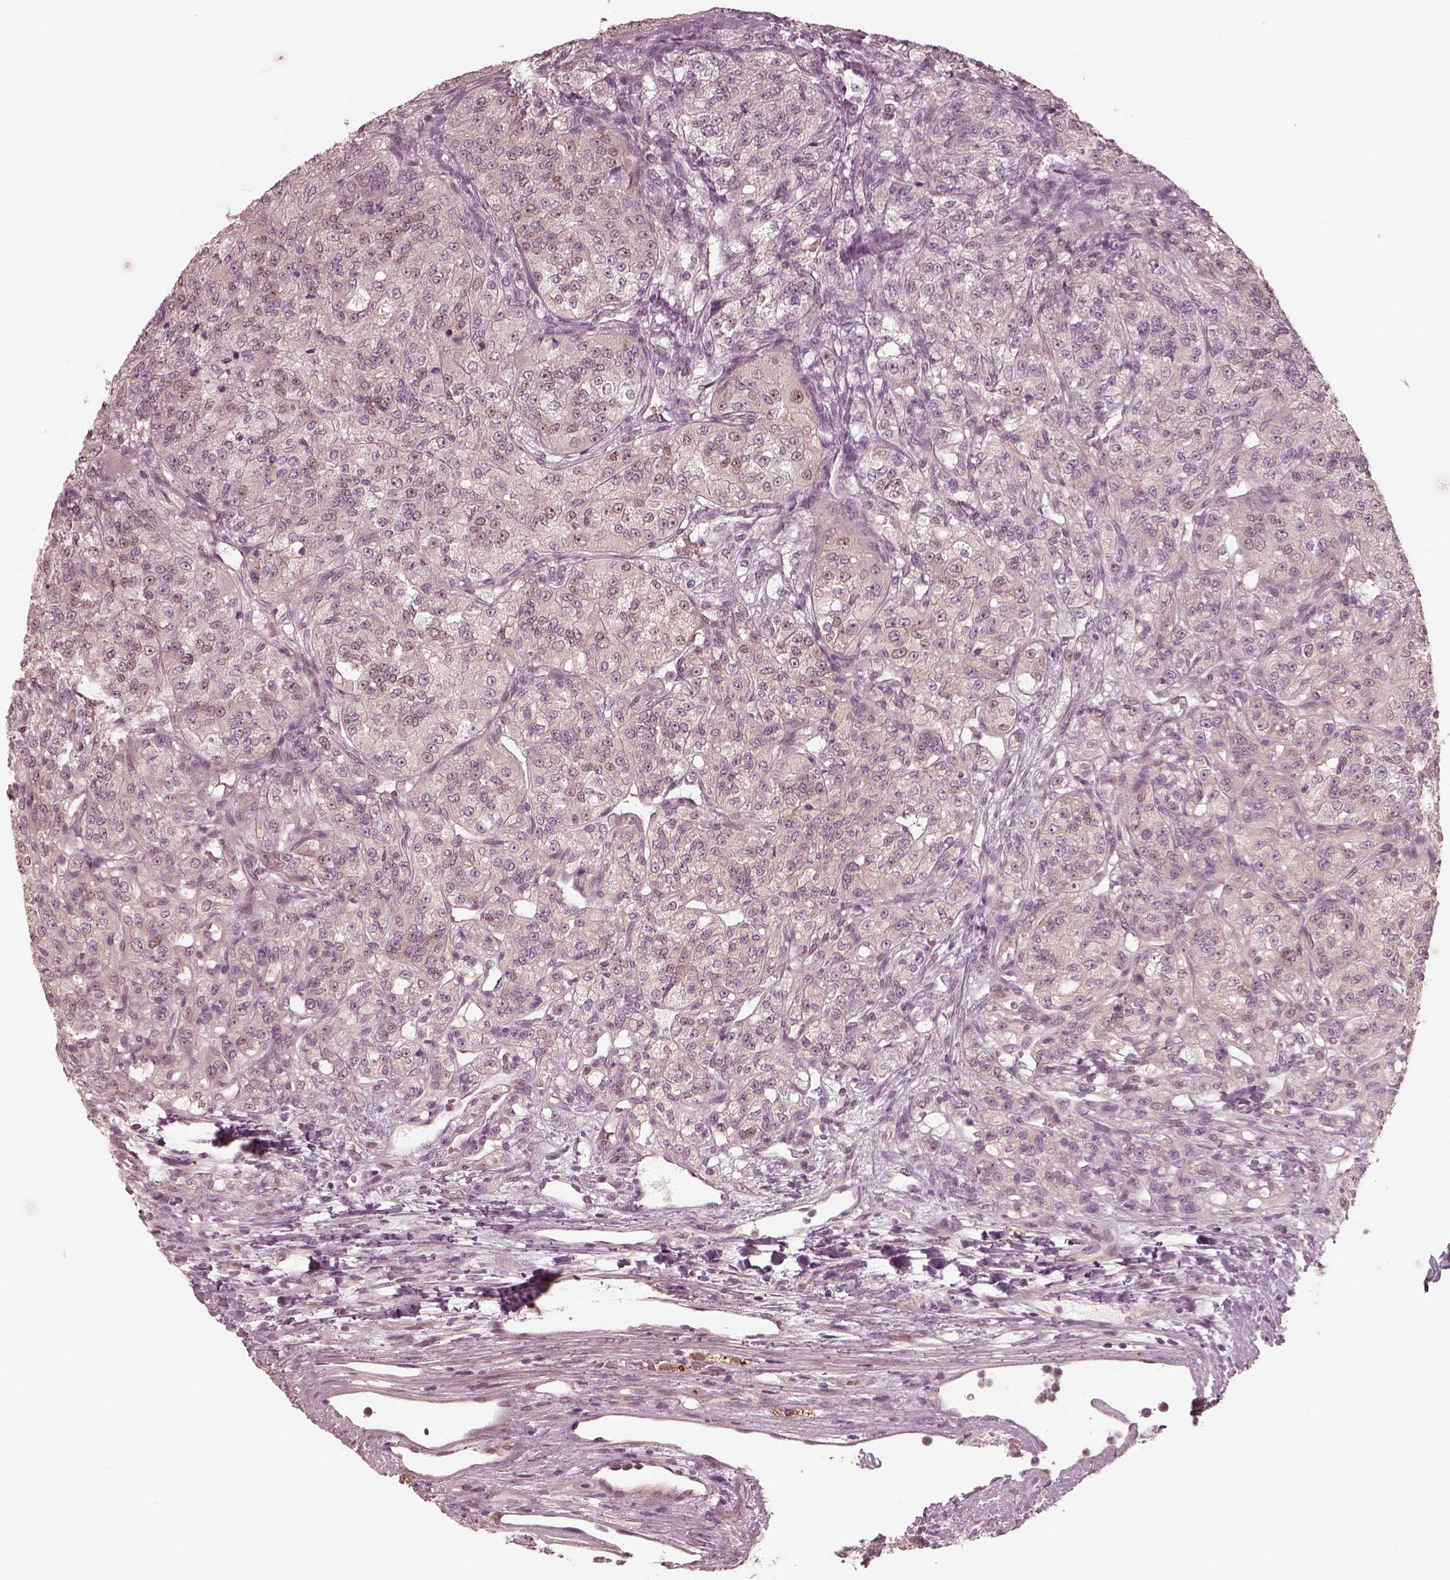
{"staining": {"intensity": "negative", "quantity": "none", "location": "none"}, "tissue": "renal cancer", "cell_type": "Tumor cells", "image_type": "cancer", "snomed": [{"axis": "morphology", "description": "Adenocarcinoma, NOS"}, {"axis": "topography", "description": "Kidney"}], "caption": "Immunohistochemistry (IHC) histopathology image of neoplastic tissue: human renal cancer stained with DAB (3,3'-diaminobenzidine) exhibits no significant protein expression in tumor cells.", "gene": "IQCB1", "patient": {"sex": "female", "age": 63}}